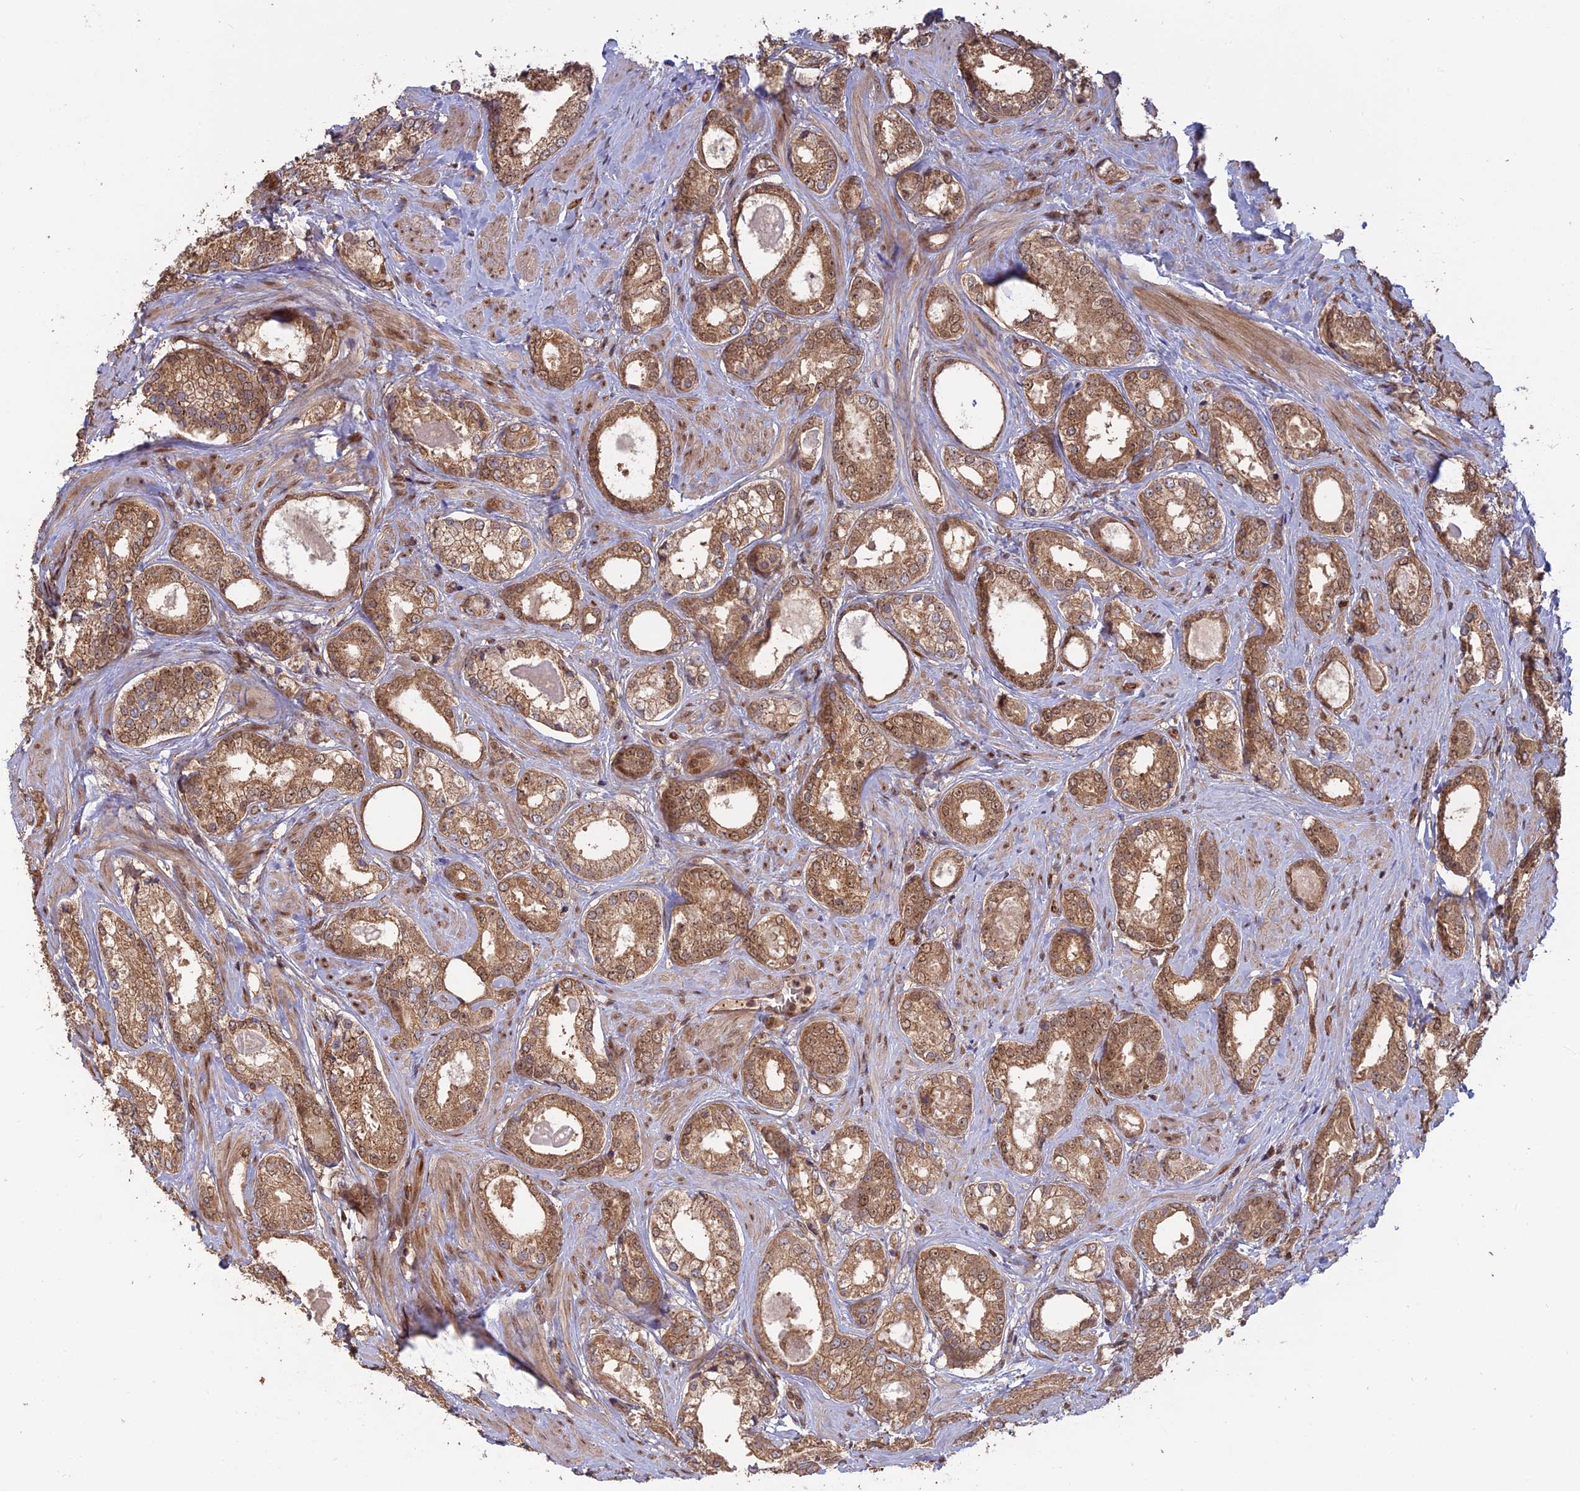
{"staining": {"intensity": "moderate", "quantity": ">75%", "location": "cytoplasmic/membranous,nuclear"}, "tissue": "prostate cancer", "cell_type": "Tumor cells", "image_type": "cancer", "snomed": [{"axis": "morphology", "description": "Adenocarcinoma, Low grade"}, {"axis": "topography", "description": "Prostate"}], "caption": "Immunohistochemistry histopathology image of human adenocarcinoma (low-grade) (prostate) stained for a protein (brown), which demonstrates medium levels of moderate cytoplasmic/membranous and nuclear positivity in about >75% of tumor cells.", "gene": "PKIG", "patient": {"sex": "male", "age": 68}}